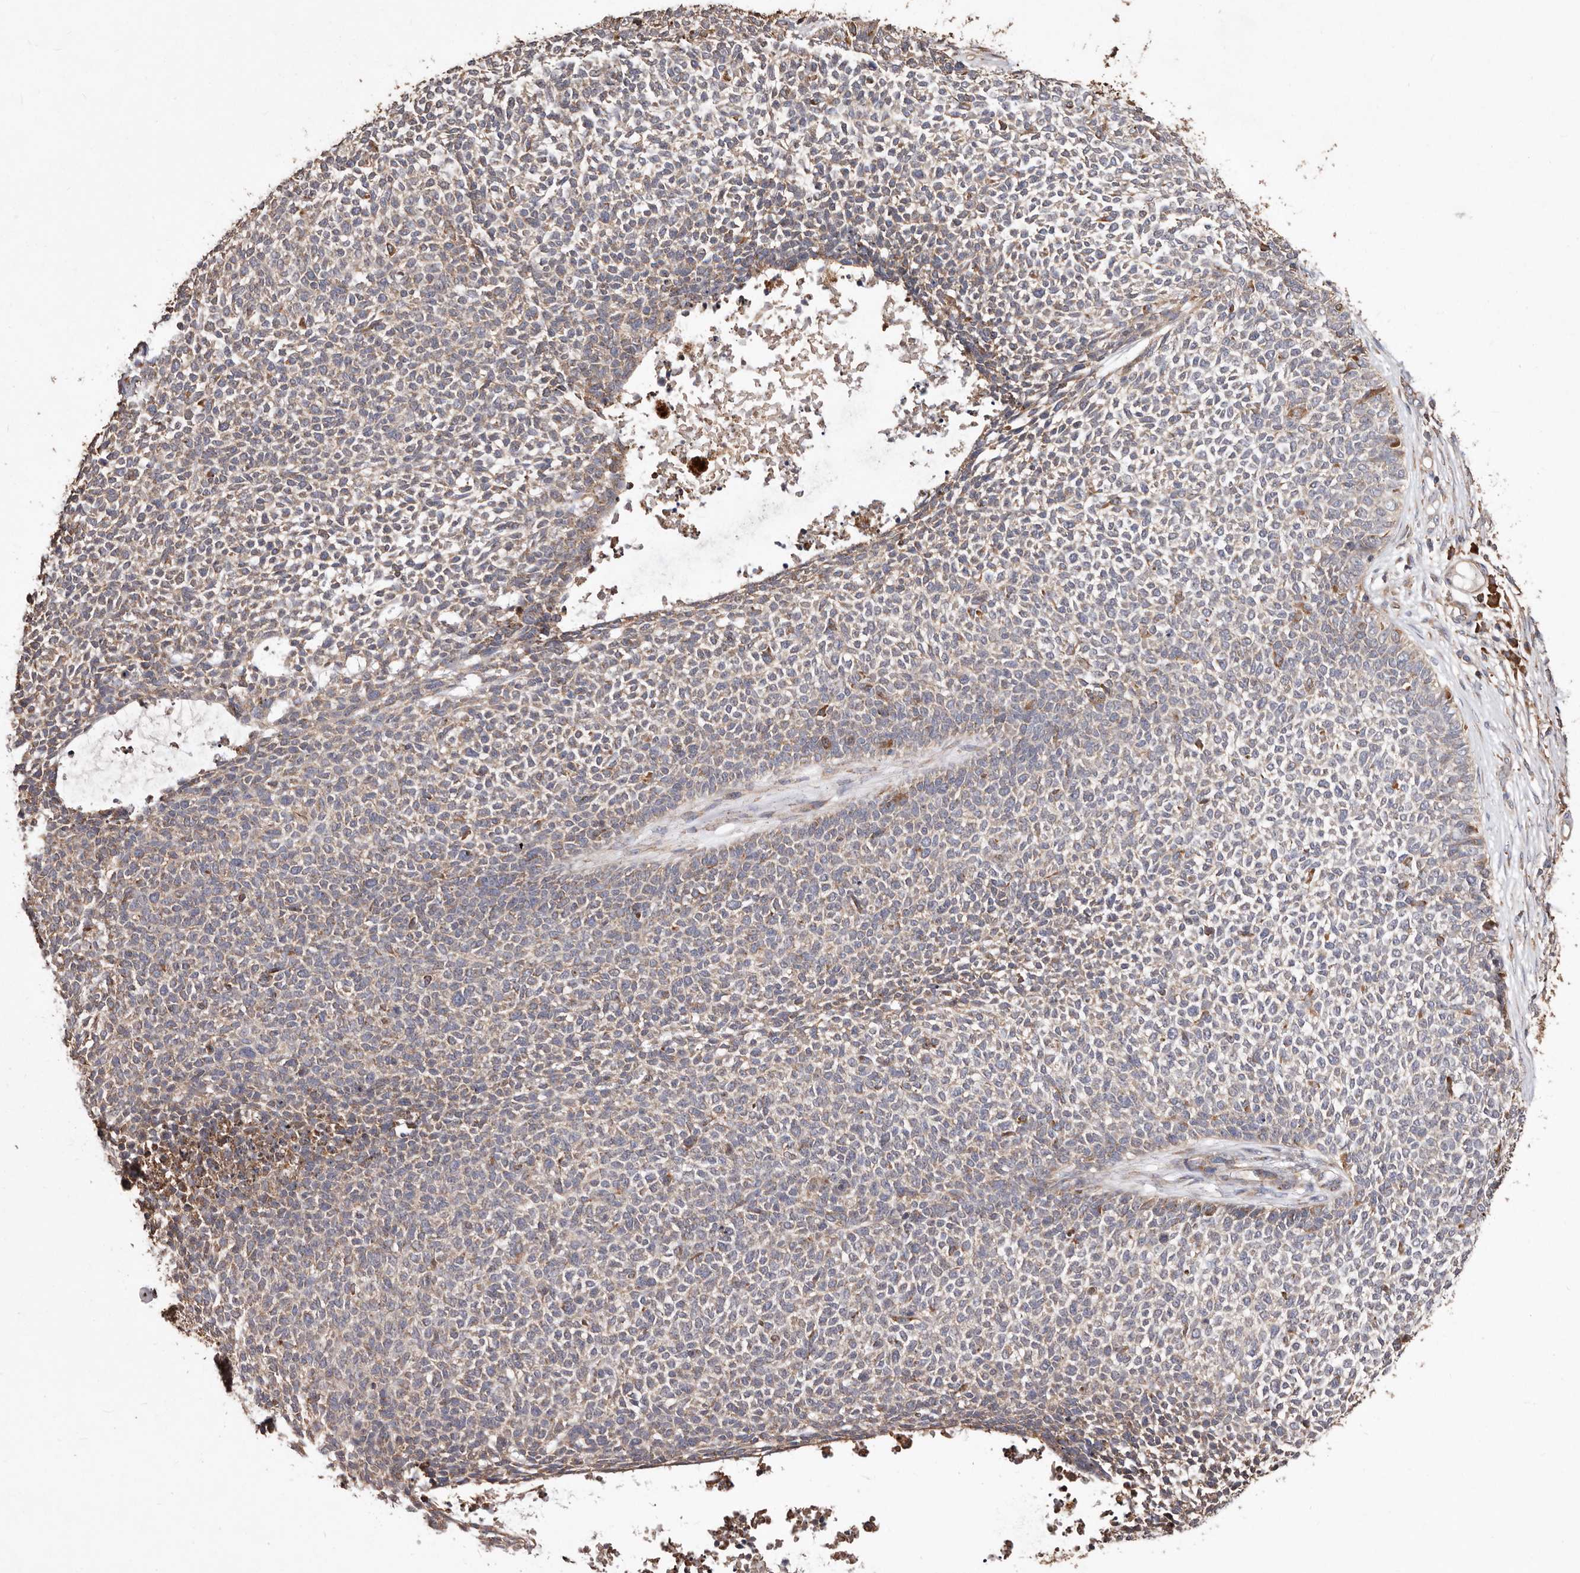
{"staining": {"intensity": "weak", "quantity": "<25%", "location": "cytoplasmic/membranous"}, "tissue": "skin cancer", "cell_type": "Tumor cells", "image_type": "cancer", "snomed": [{"axis": "morphology", "description": "Basal cell carcinoma"}, {"axis": "topography", "description": "Skin"}], "caption": "A high-resolution photomicrograph shows IHC staining of basal cell carcinoma (skin), which exhibits no significant staining in tumor cells.", "gene": "STEAP2", "patient": {"sex": "female", "age": 84}}